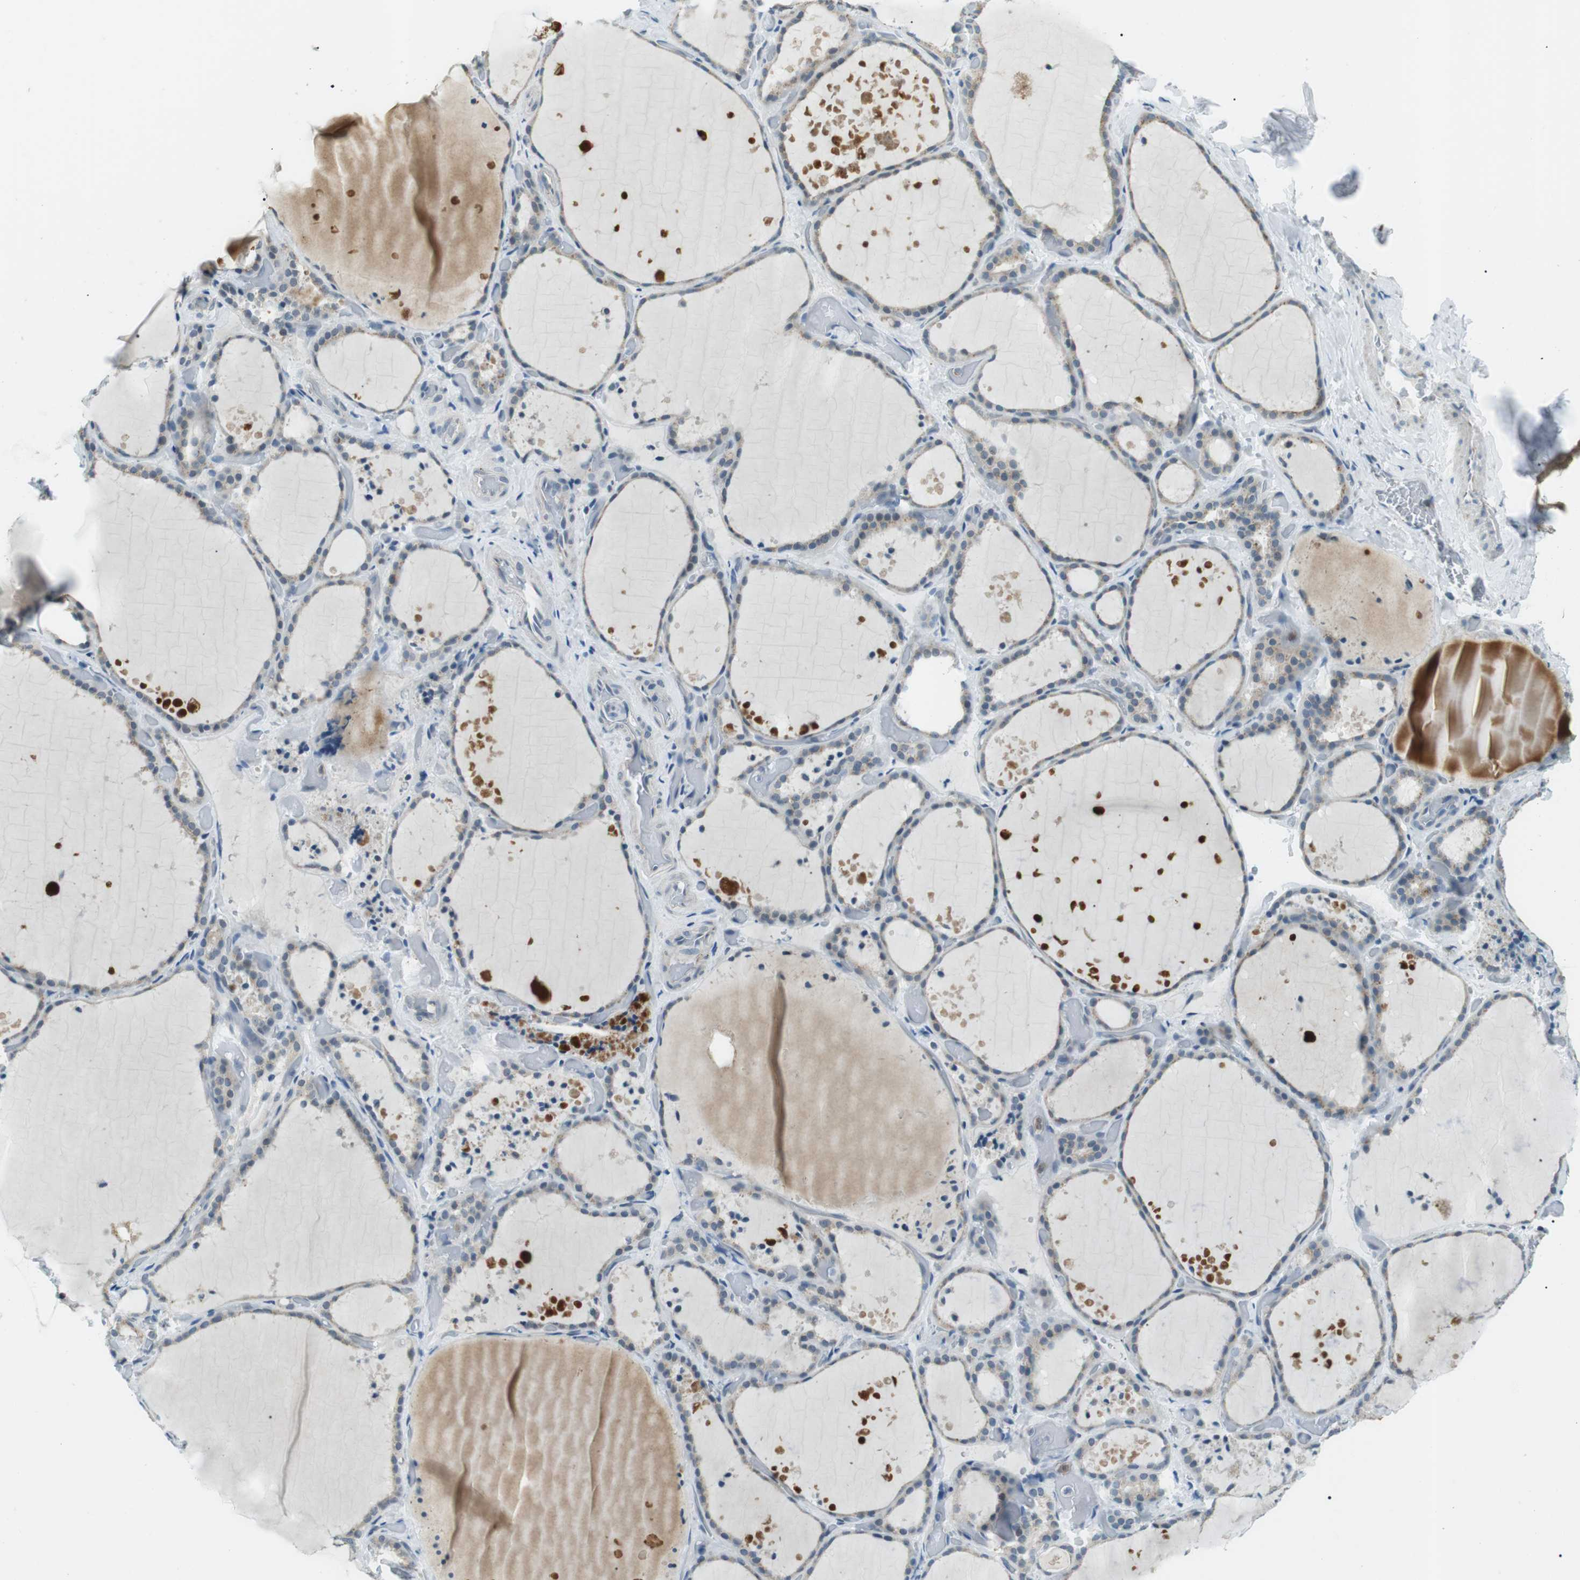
{"staining": {"intensity": "weak", "quantity": "25%-75%", "location": "cytoplasmic/membranous"}, "tissue": "thyroid gland", "cell_type": "Glandular cells", "image_type": "normal", "snomed": [{"axis": "morphology", "description": "Normal tissue, NOS"}, {"axis": "topography", "description": "Thyroid gland"}], "caption": "Unremarkable thyroid gland exhibits weak cytoplasmic/membranous expression in about 25%-75% of glandular cells, visualized by immunohistochemistry.", "gene": "ENSG00000289724", "patient": {"sex": "female", "age": 44}}